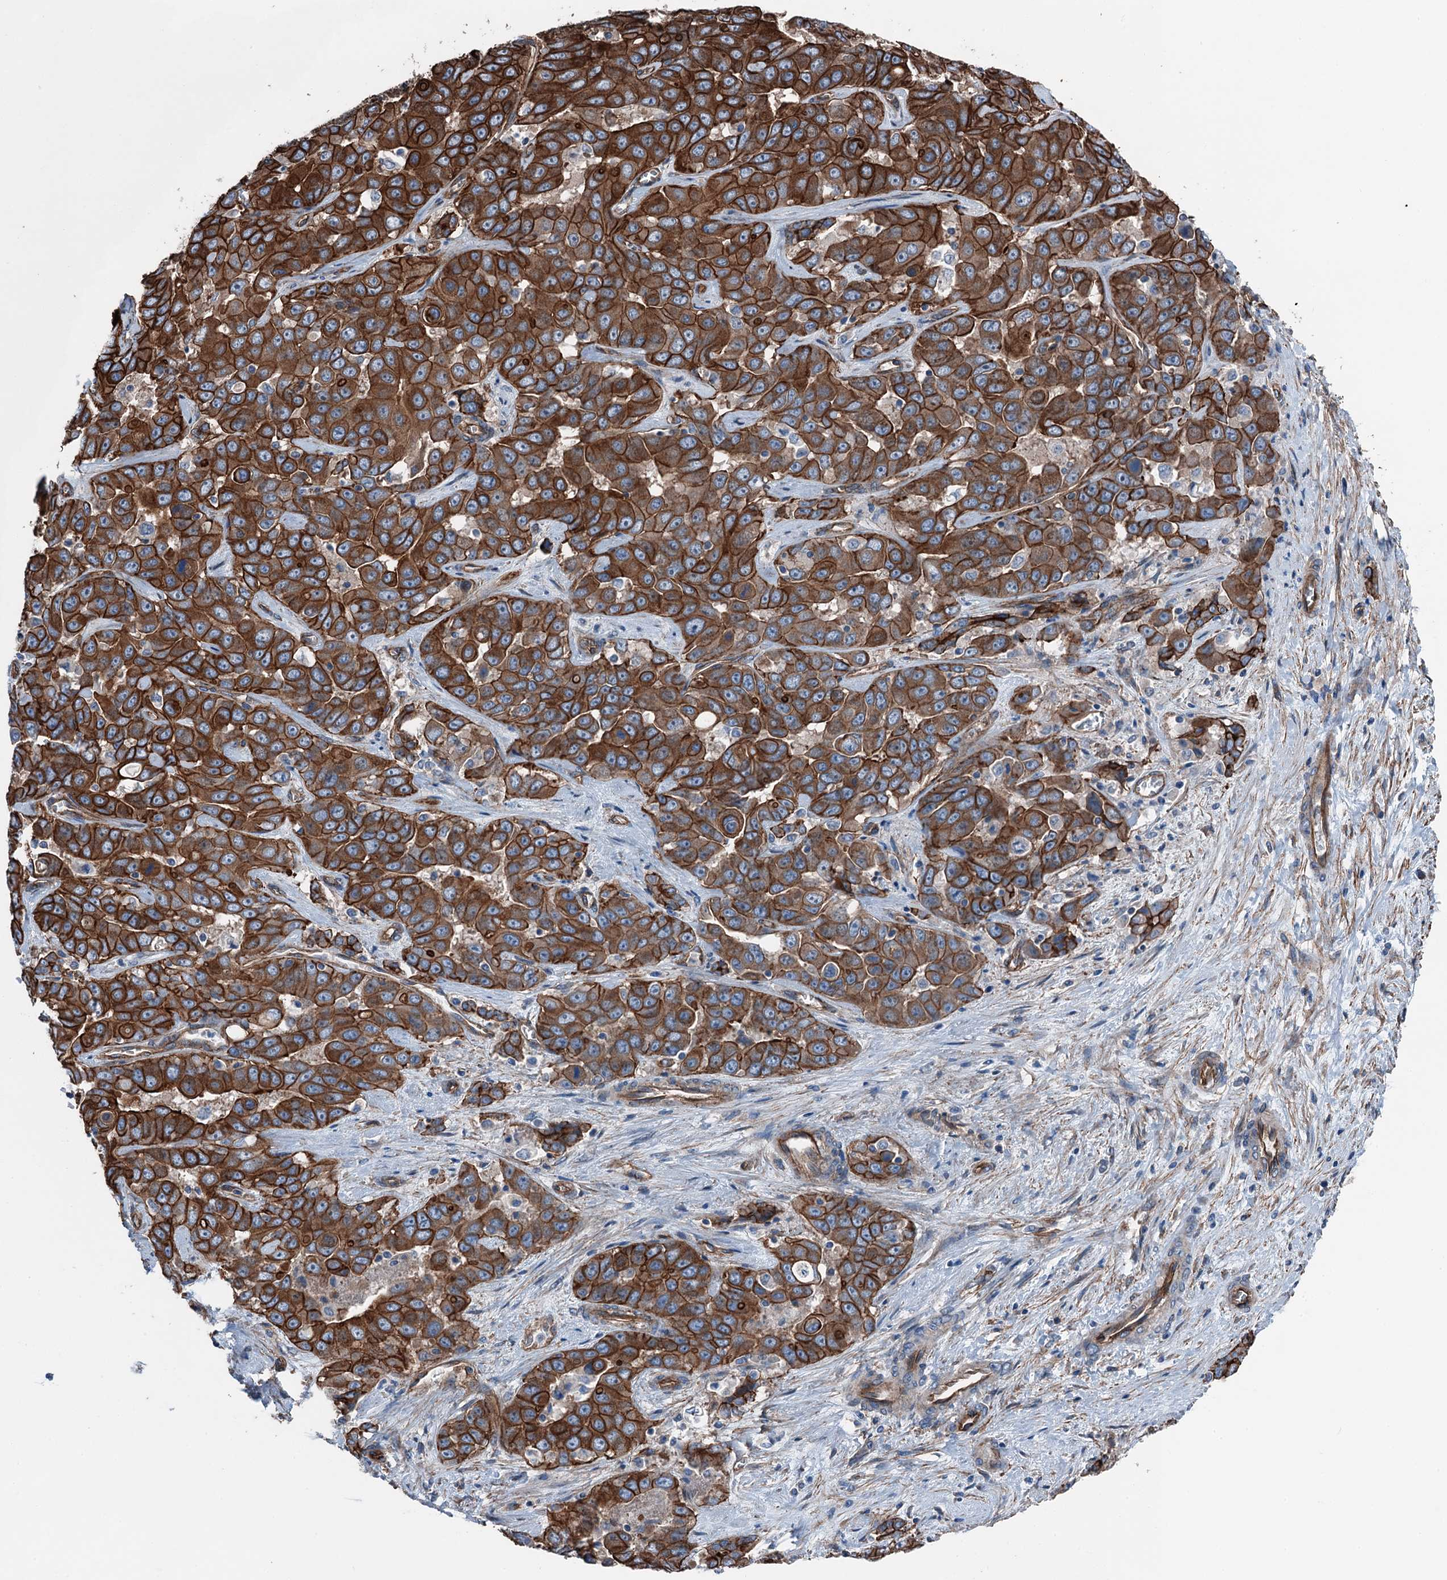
{"staining": {"intensity": "strong", "quantity": ">75%", "location": "cytoplasmic/membranous"}, "tissue": "liver cancer", "cell_type": "Tumor cells", "image_type": "cancer", "snomed": [{"axis": "morphology", "description": "Cholangiocarcinoma"}, {"axis": "topography", "description": "Liver"}], "caption": "Strong cytoplasmic/membranous expression for a protein is present in about >75% of tumor cells of liver cholangiocarcinoma using immunohistochemistry (IHC).", "gene": "NMRAL1", "patient": {"sex": "female", "age": 52}}